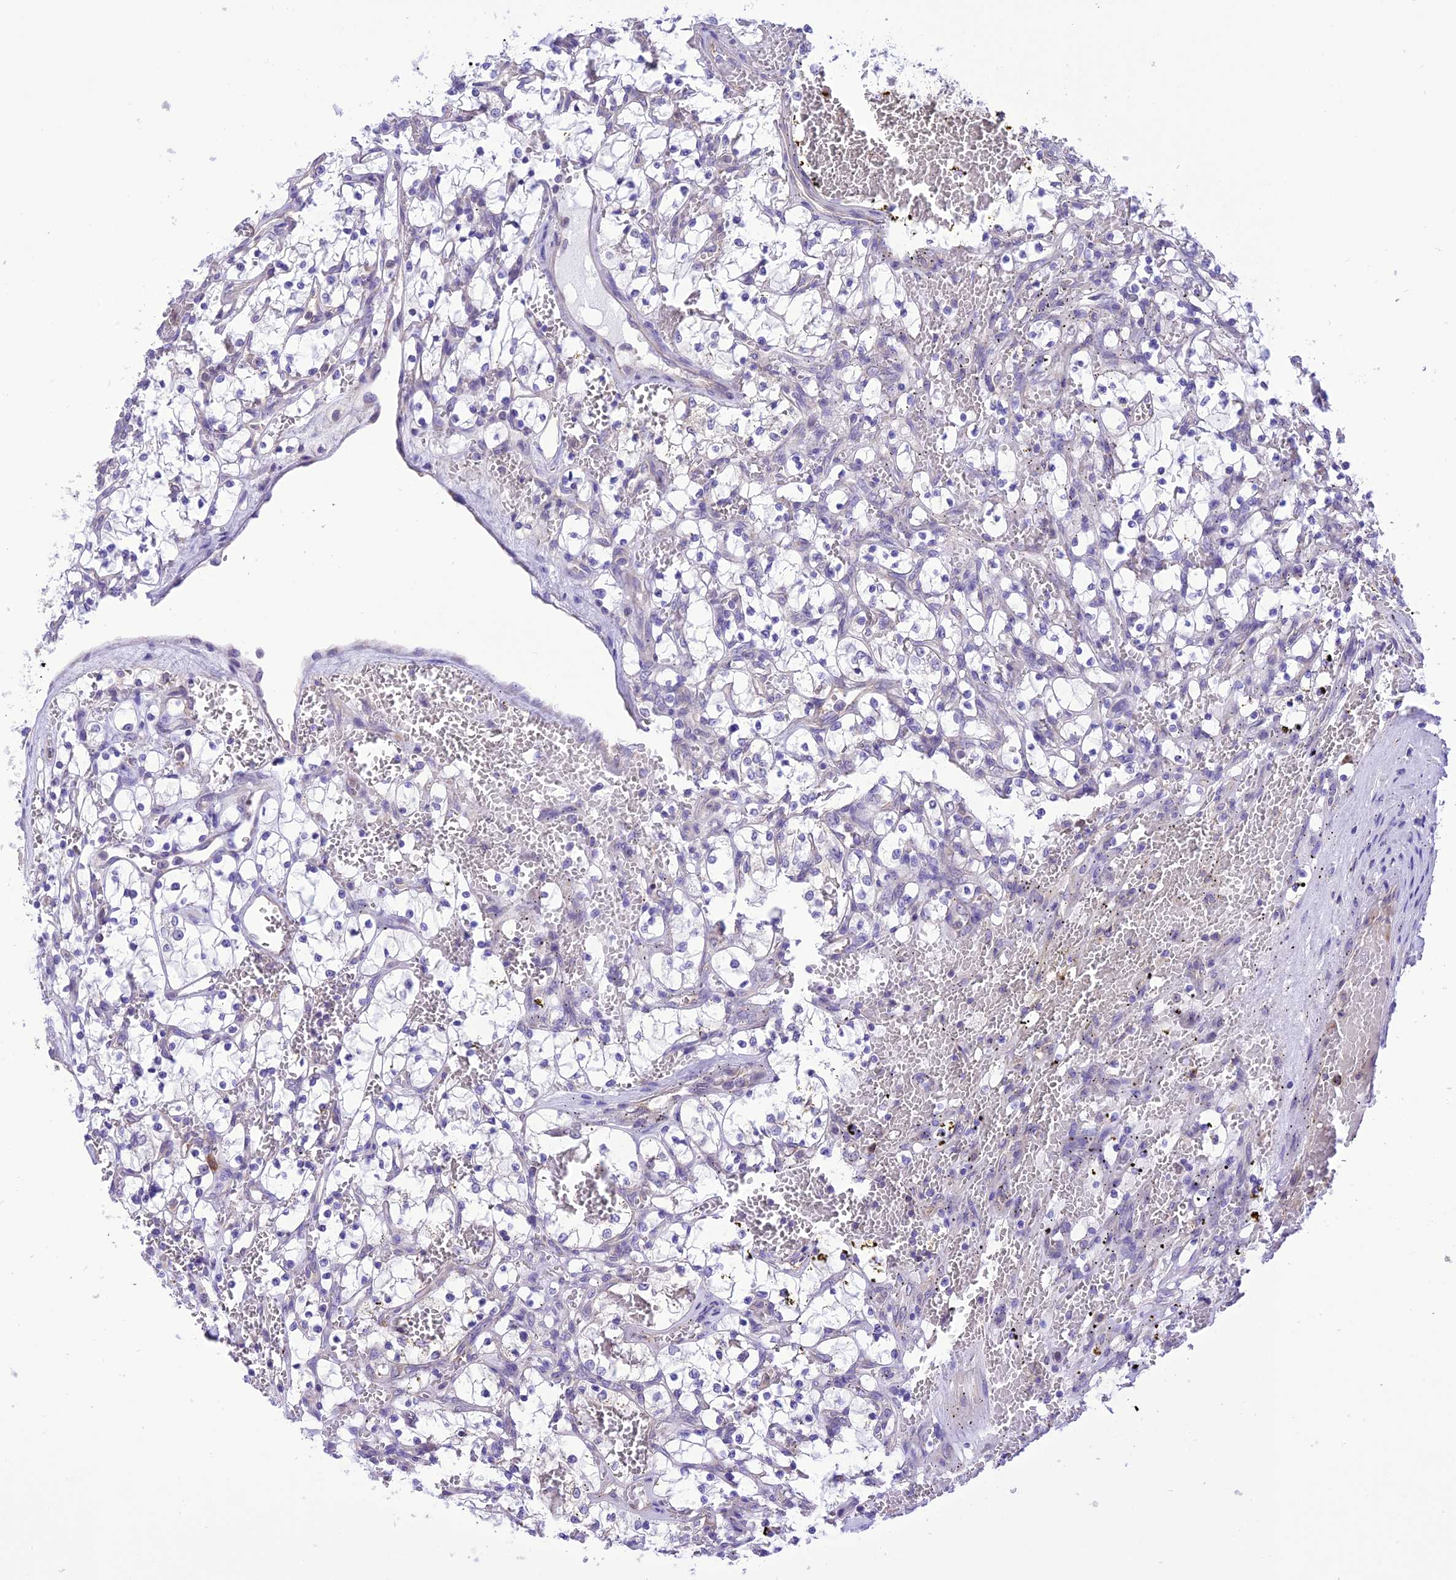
{"staining": {"intensity": "negative", "quantity": "none", "location": "none"}, "tissue": "renal cancer", "cell_type": "Tumor cells", "image_type": "cancer", "snomed": [{"axis": "morphology", "description": "Adenocarcinoma, NOS"}, {"axis": "topography", "description": "Kidney"}], "caption": "There is no significant expression in tumor cells of adenocarcinoma (renal).", "gene": "RNF126", "patient": {"sex": "female", "age": 69}}